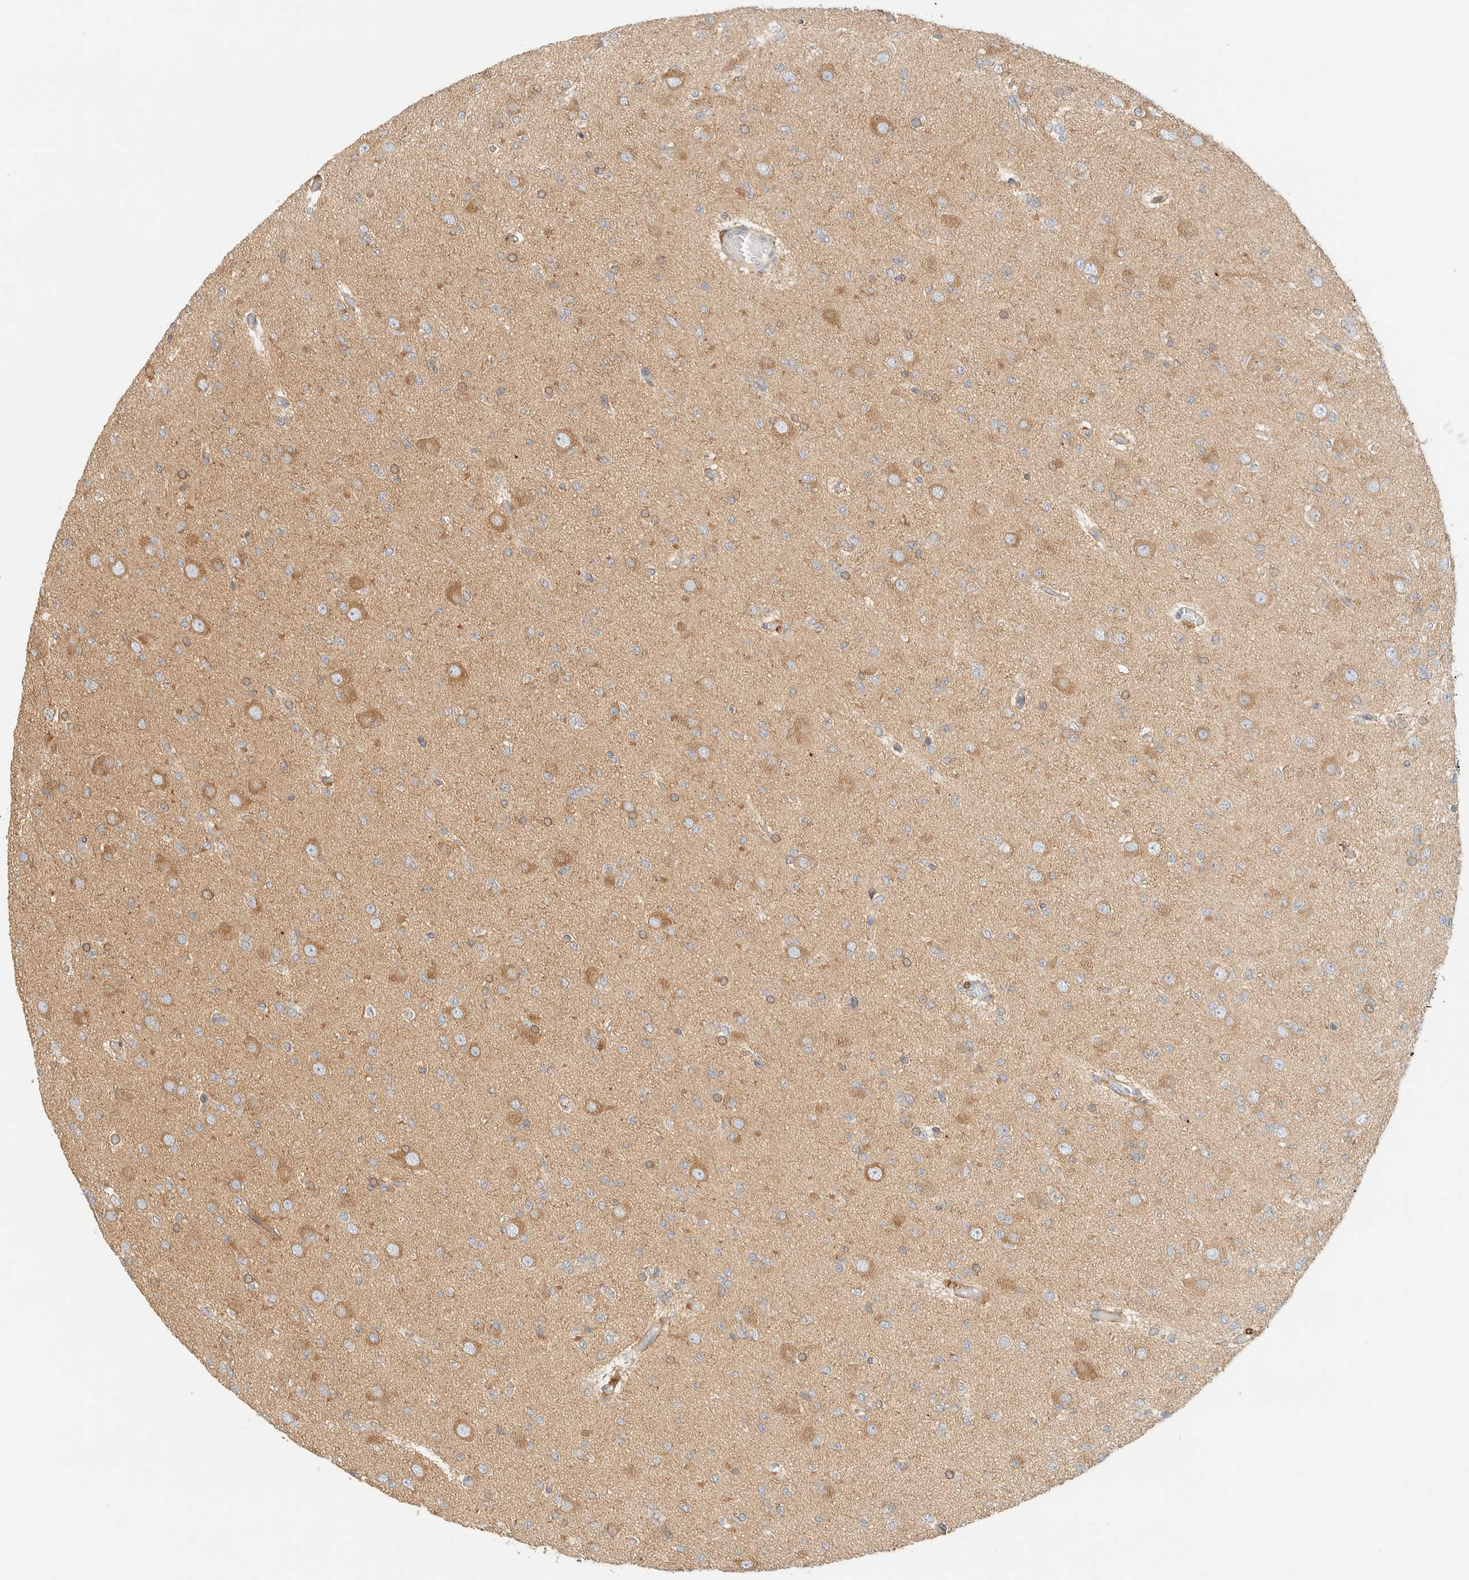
{"staining": {"intensity": "weak", "quantity": ">75%", "location": "cytoplasmic/membranous"}, "tissue": "glioma", "cell_type": "Tumor cells", "image_type": "cancer", "snomed": [{"axis": "morphology", "description": "Glioma, malignant, Low grade"}, {"axis": "topography", "description": "Brain"}], "caption": "Immunohistochemical staining of human low-grade glioma (malignant) displays low levels of weak cytoplasmic/membranous protein positivity in about >75% of tumor cells.", "gene": "NT5C", "patient": {"sex": "female", "age": 22}}